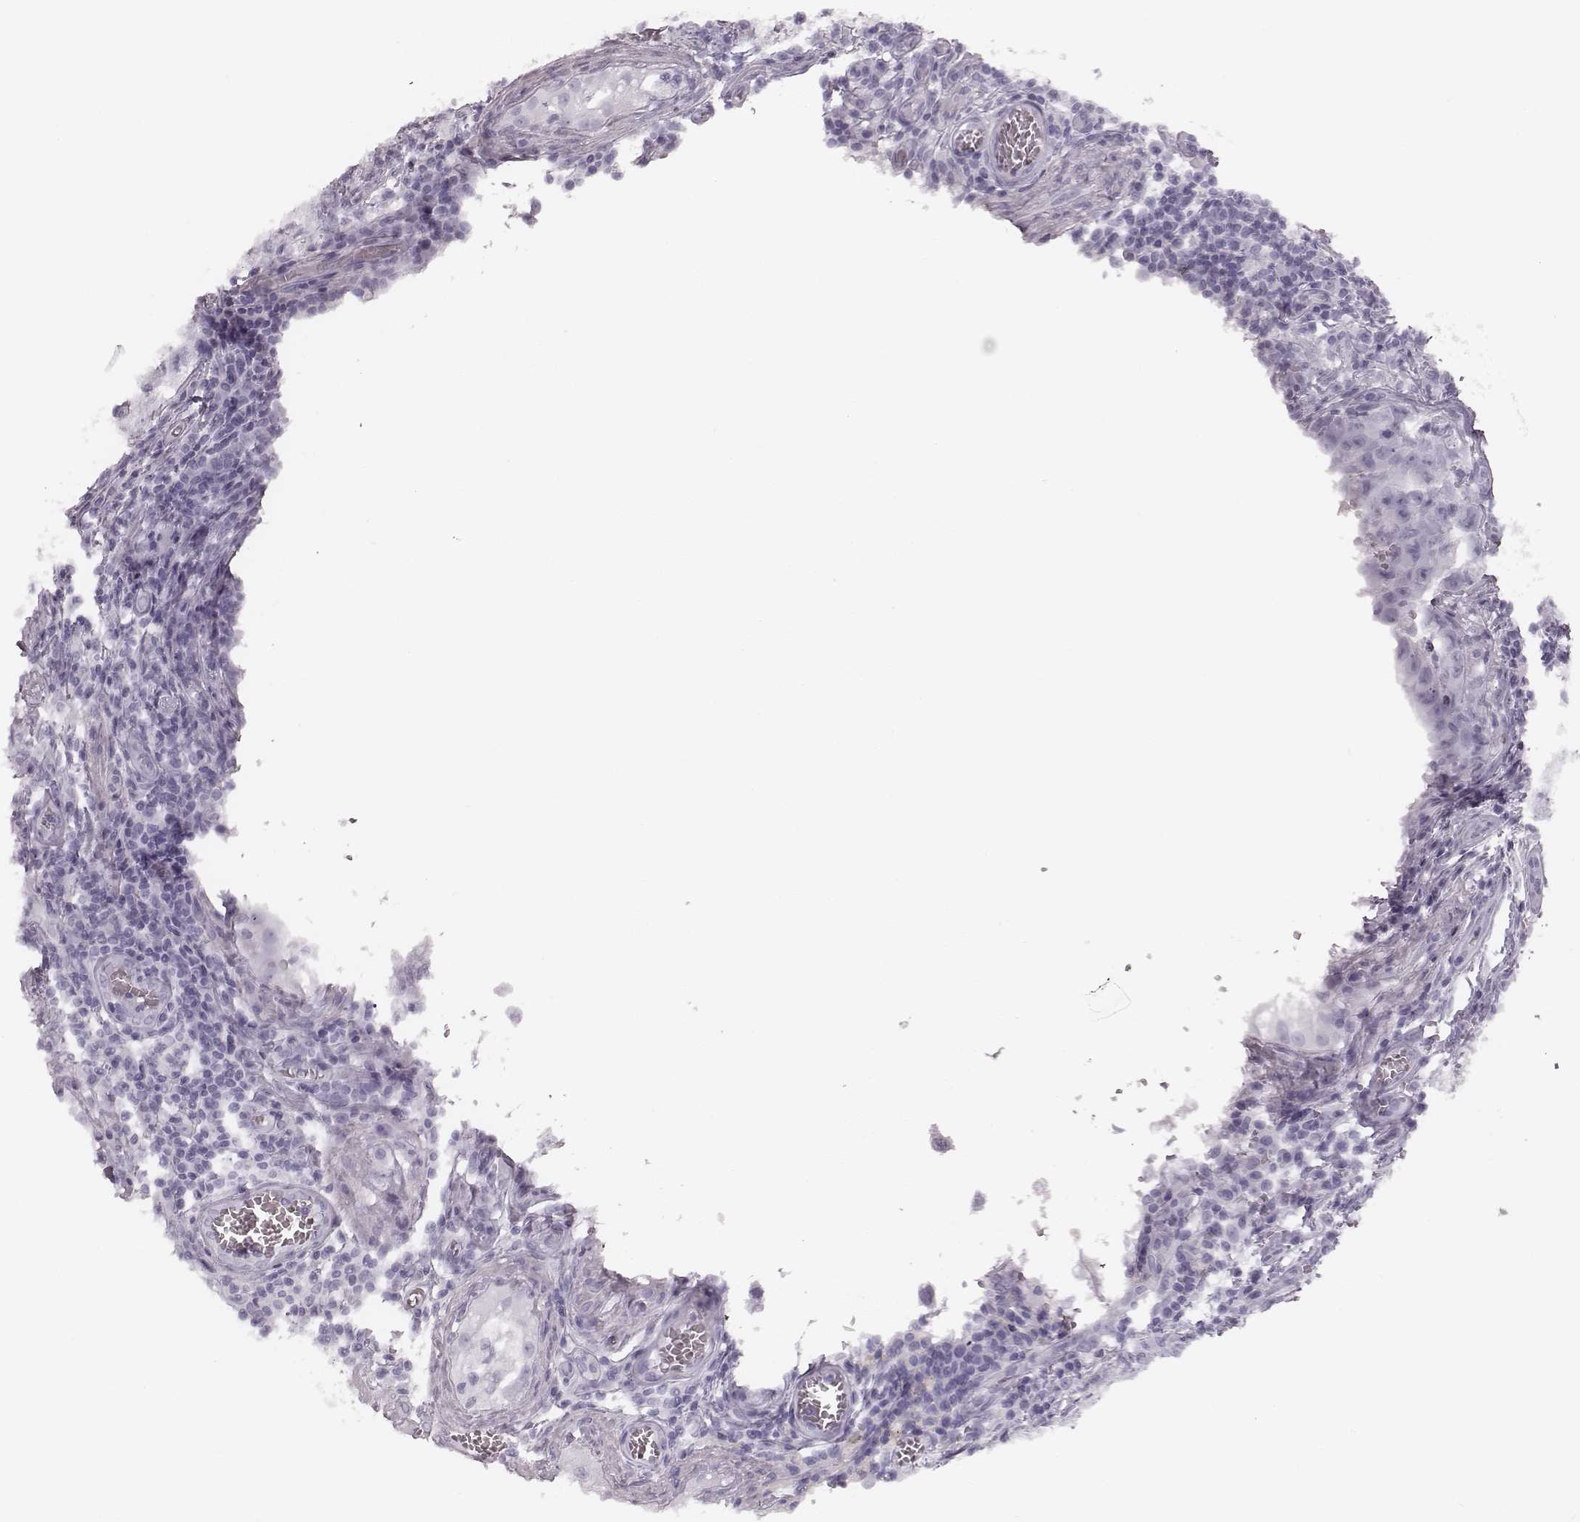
{"staining": {"intensity": "moderate", "quantity": "25%-75%", "location": "nuclear"}, "tissue": "testis cancer", "cell_type": "Tumor cells", "image_type": "cancer", "snomed": [{"axis": "morphology", "description": "Carcinoma, Embryonal, NOS"}, {"axis": "topography", "description": "Testis"}], "caption": "Human testis cancer stained for a protein (brown) shows moderate nuclear positive positivity in approximately 25%-75% of tumor cells.", "gene": "NOP56", "patient": {"sex": "male", "age": 36}}